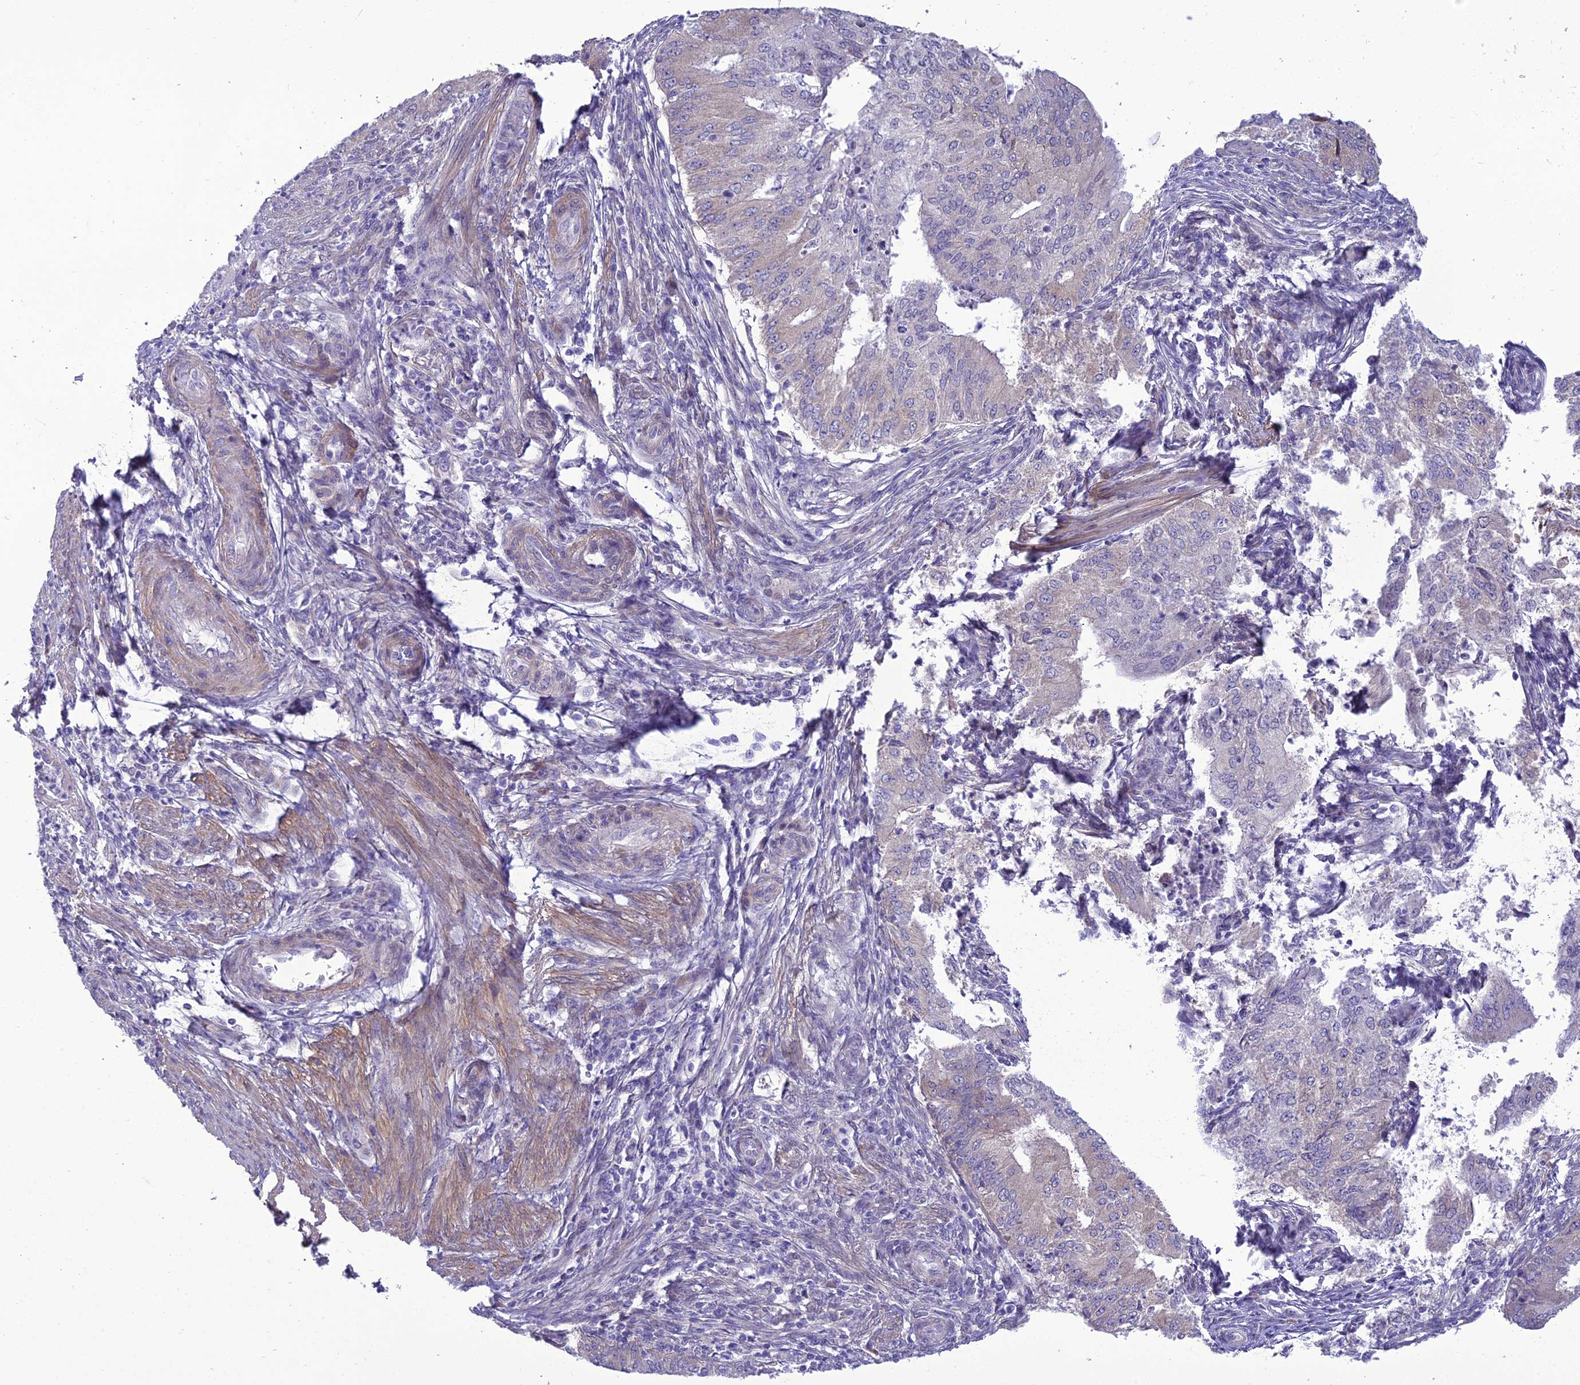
{"staining": {"intensity": "weak", "quantity": "<25%", "location": "cytoplasmic/membranous"}, "tissue": "endometrial cancer", "cell_type": "Tumor cells", "image_type": "cancer", "snomed": [{"axis": "morphology", "description": "Adenocarcinoma, NOS"}, {"axis": "topography", "description": "Endometrium"}], "caption": "Adenocarcinoma (endometrial) was stained to show a protein in brown. There is no significant expression in tumor cells.", "gene": "GAB4", "patient": {"sex": "female", "age": 50}}